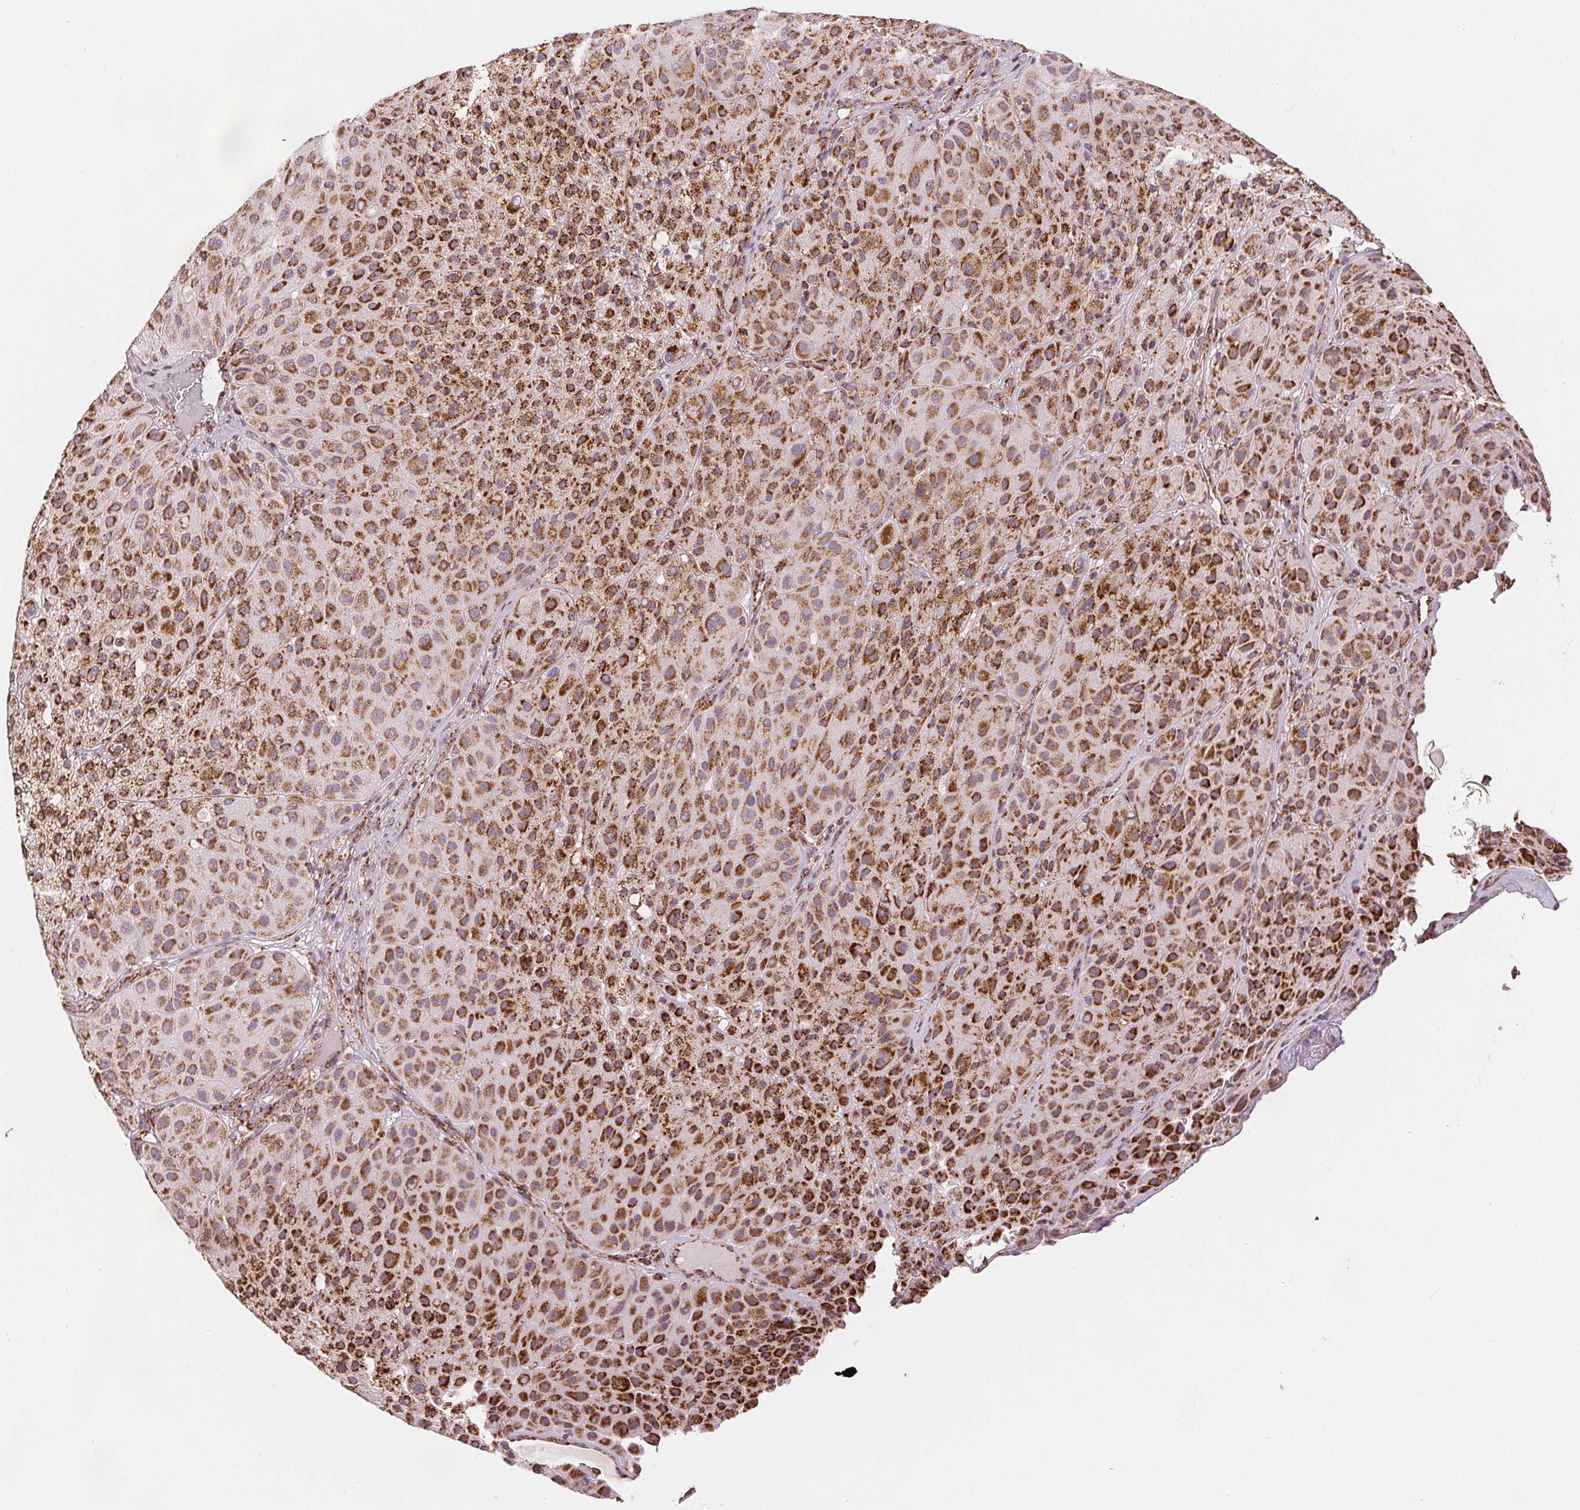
{"staining": {"intensity": "strong", "quantity": ">75%", "location": "cytoplasmic/membranous"}, "tissue": "melanoma", "cell_type": "Tumor cells", "image_type": "cancer", "snomed": [{"axis": "morphology", "description": "Malignant melanoma, Metastatic site"}, {"axis": "topography", "description": "Smooth muscle"}], "caption": "Melanoma stained with DAB immunohistochemistry (IHC) exhibits high levels of strong cytoplasmic/membranous staining in about >75% of tumor cells.", "gene": "SDHB", "patient": {"sex": "male", "age": 41}}